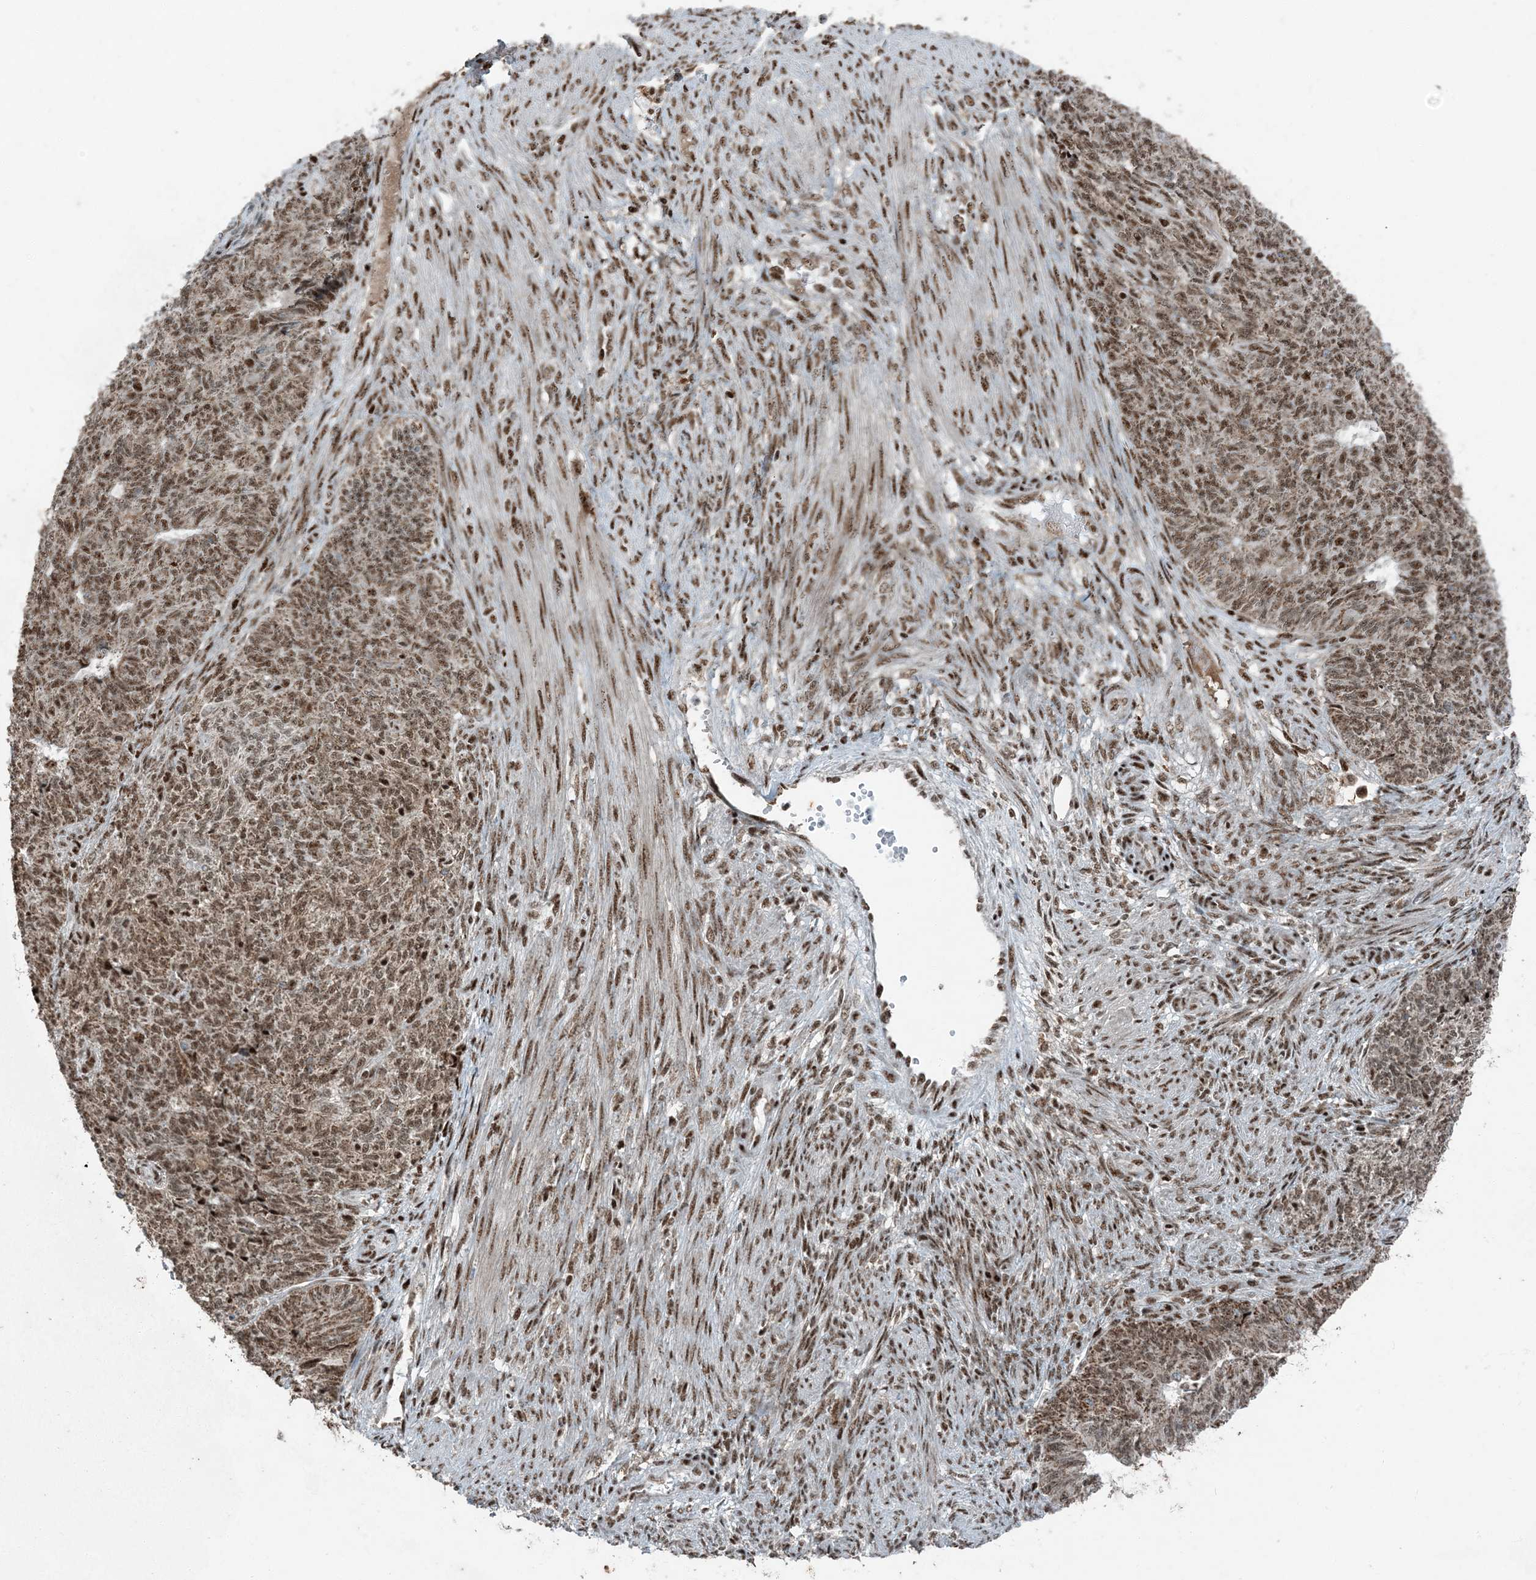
{"staining": {"intensity": "moderate", "quantity": ">75%", "location": "nuclear"}, "tissue": "endometrial cancer", "cell_type": "Tumor cells", "image_type": "cancer", "snomed": [{"axis": "morphology", "description": "Adenocarcinoma, NOS"}, {"axis": "topography", "description": "Endometrium"}], "caption": "Immunohistochemistry of human endometrial adenocarcinoma exhibits medium levels of moderate nuclear positivity in approximately >75% of tumor cells.", "gene": "TADA2B", "patient": {"sex": "female", "age": 32}}